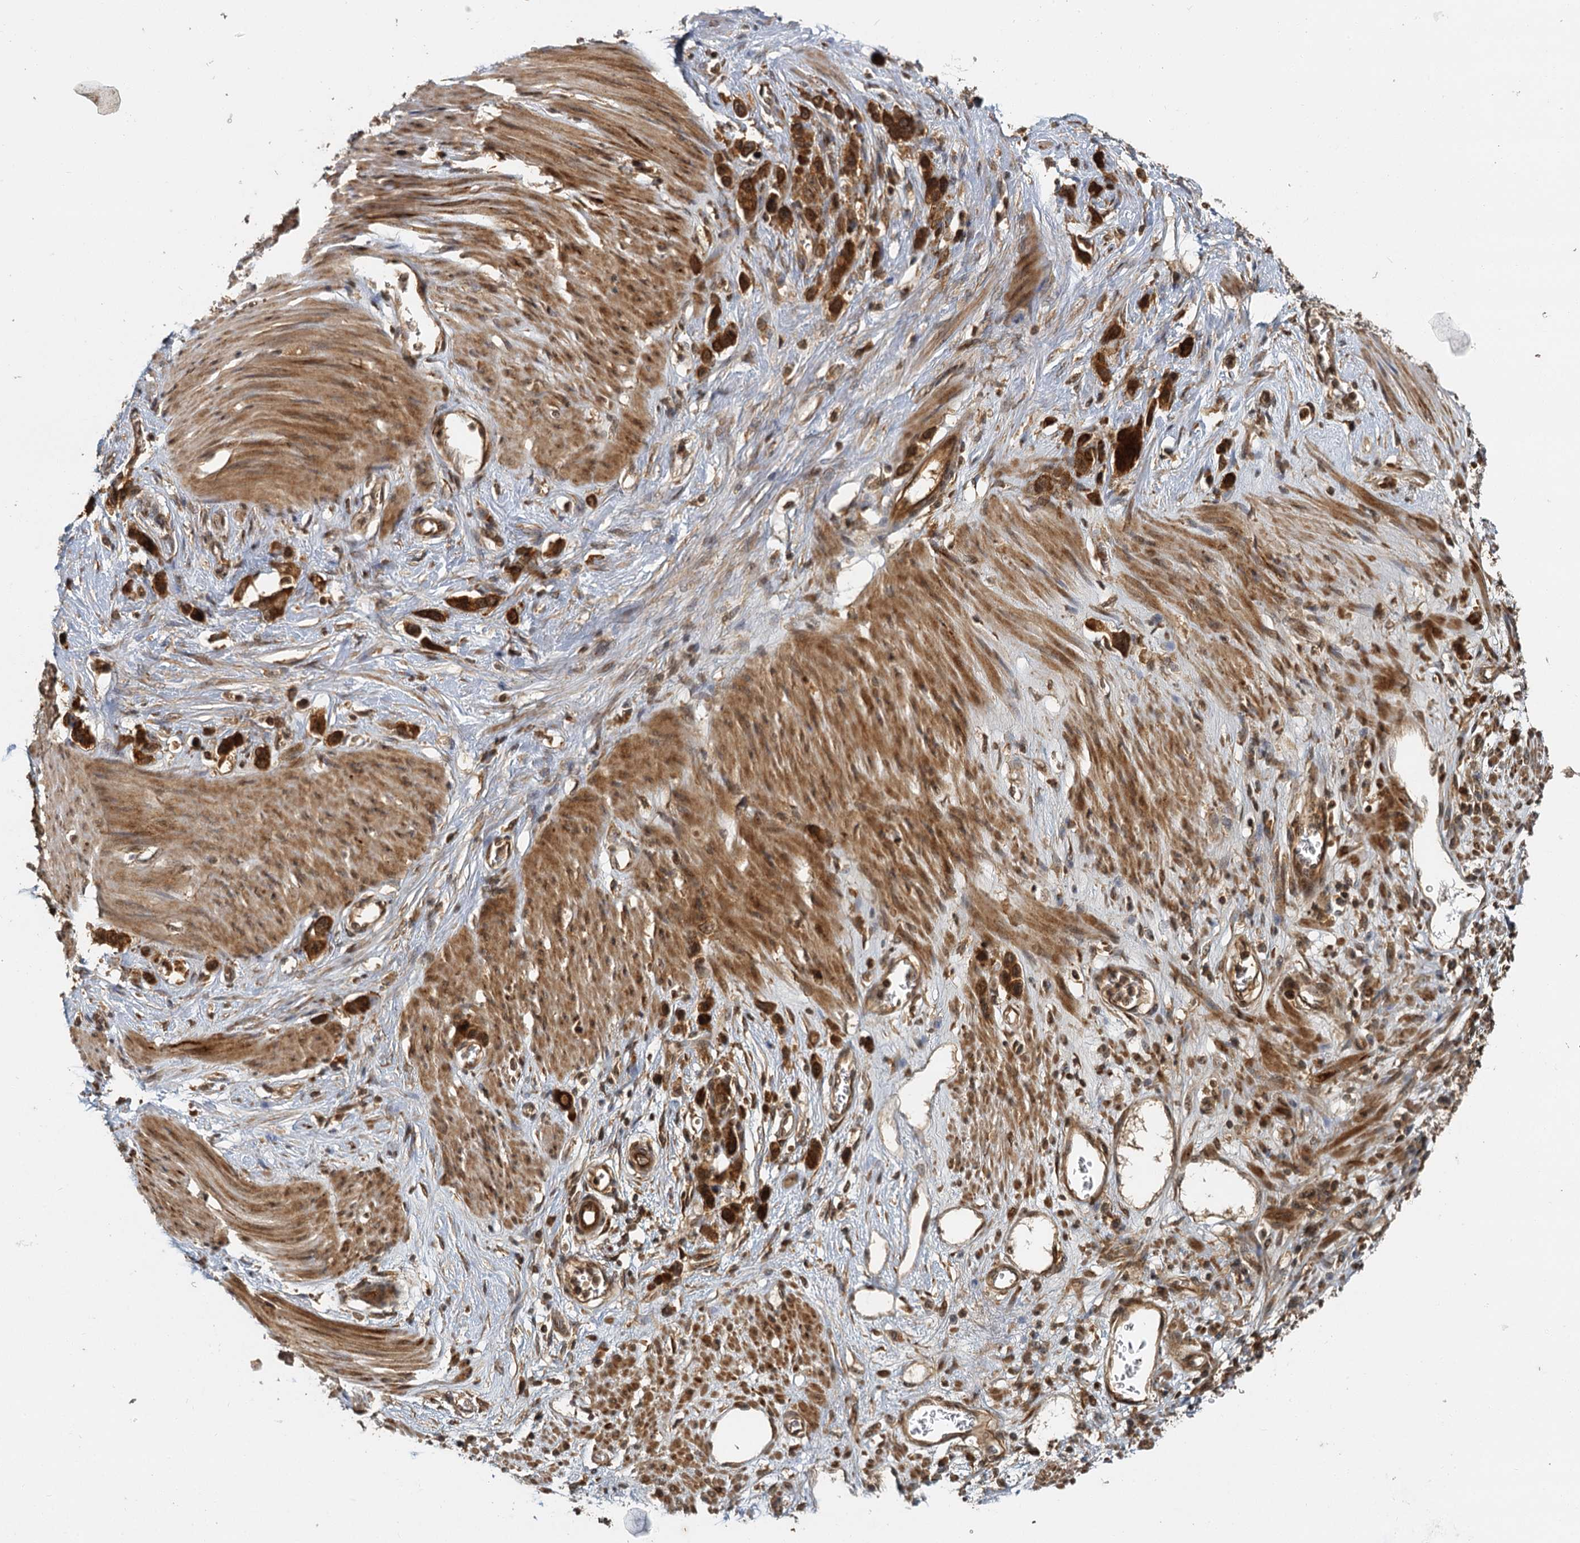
{"staining": {"intensity": "strong", "quantity": ">75%", "location": "cytoplasmic/membranous,nuclear"}, "tissue": "stomach cancer", "cell_type": "Tumor cells", "image_type": "cancer", "snomed": [{"axis": "morphology", "description": "Adenocarcinoma, NOS"}, {"axis": "morphology", "description": "Adenocarcinoma, High grade"}, {"axis": "topography", "description": "Stomach, upper"}, {"axis": "topography", "description": "Stomach, lower"}], "caption": "Immunohistochemical staining of human stomach adenocarcinoma (high-grade) exhibits high levels of strong cytoplasmic/membranous and nuclear protein staining in approximately >75% of tumor cells.", "gene": "ZNF549", "patient": {"sex": "female", "age": 65}}